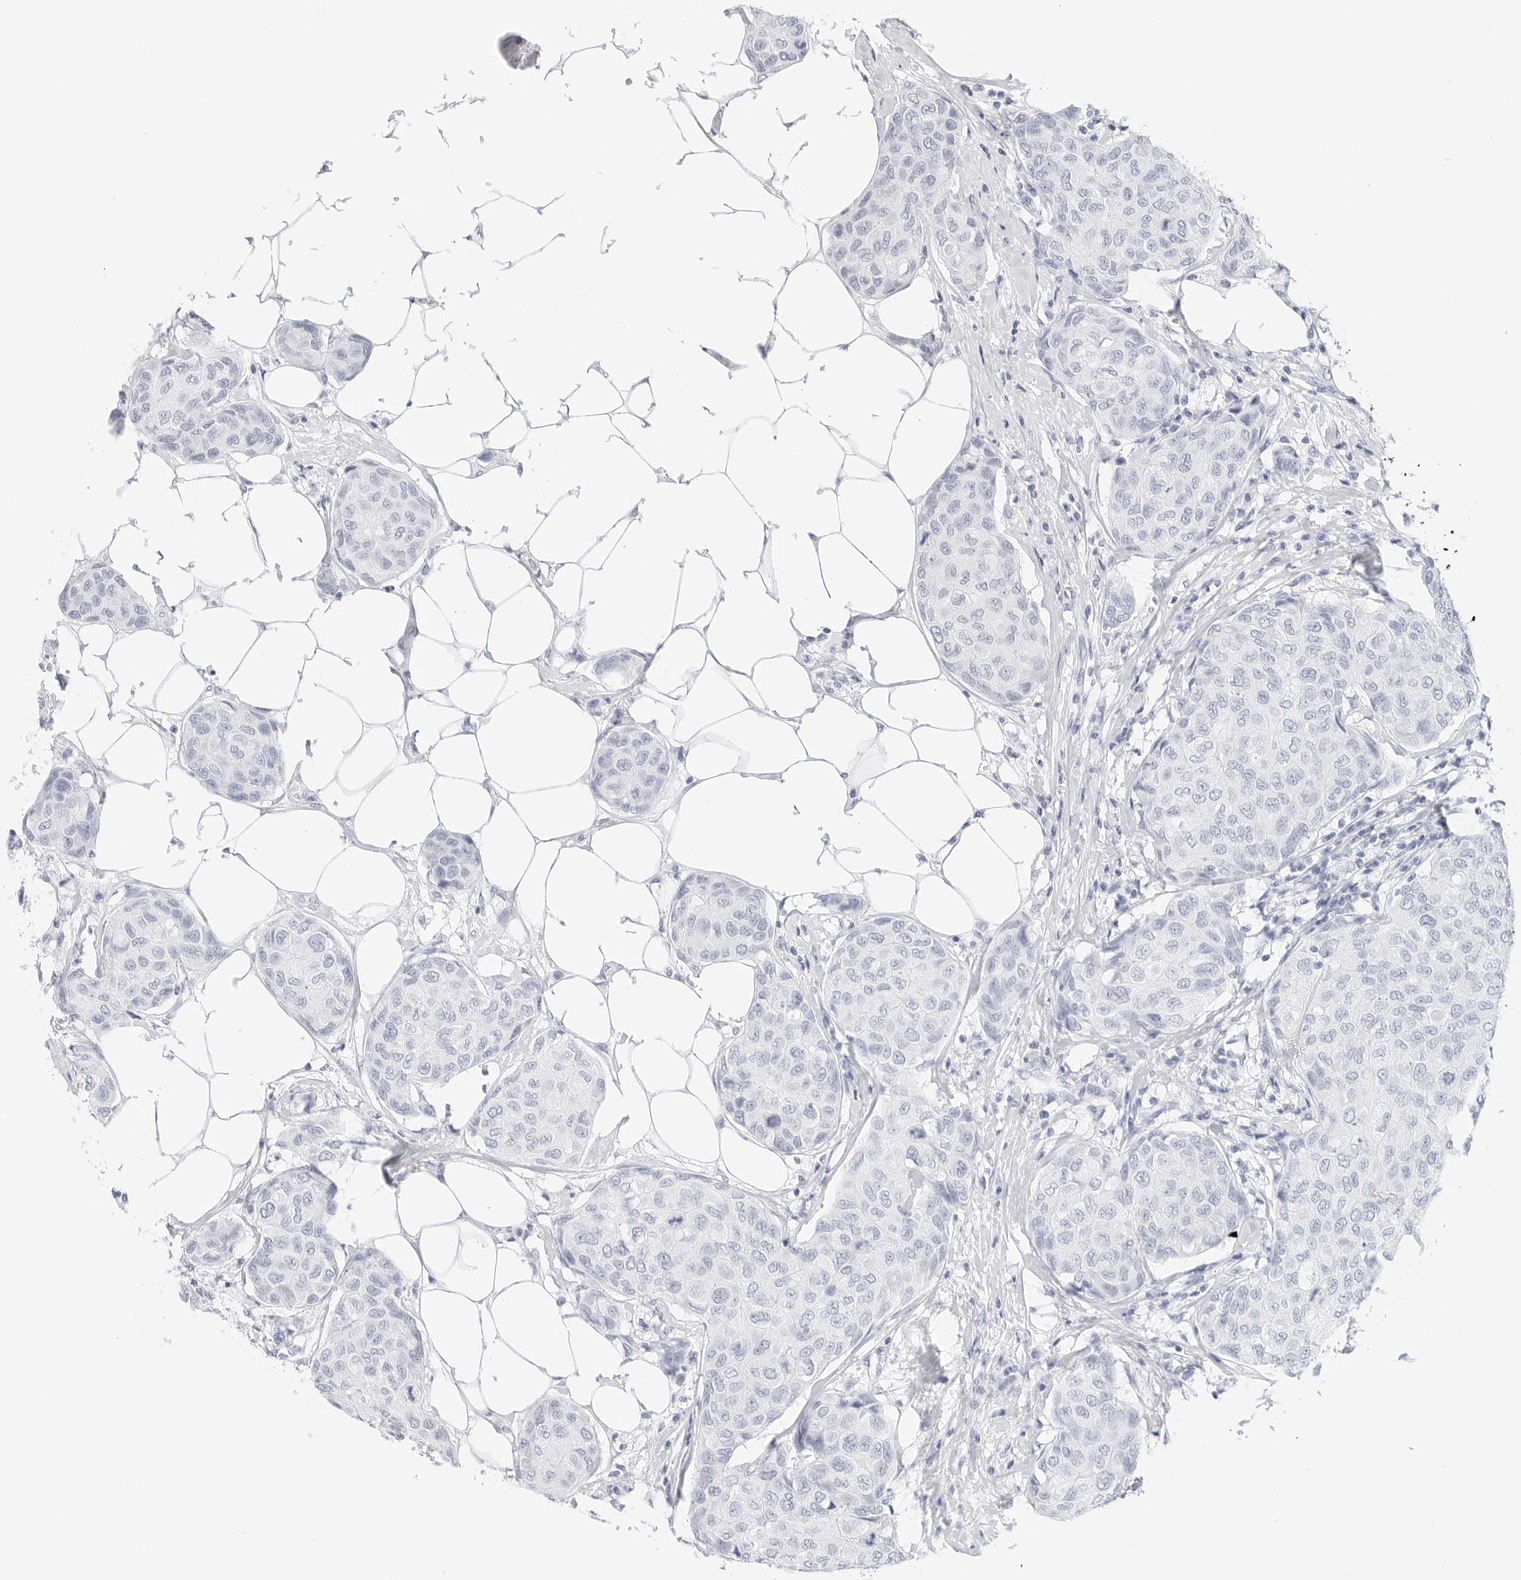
{"staining": {"intensity": "negative", "quantity": "none", "location": "none"}, "tissue": "breast cancer", "cell_type": "Tumor cells", "image_type": "cancer", "snomed": [{"axis": "morphology", "description": "Duct carcinoma"}, {"axis": "topography", "description": "Breast"}], "caption": "An image of breast intraductal carcinoma stained for a protein reveals no brown staining in tumor cells.", "gene": "TFF2", "patient": {"sex": "female", "age": 80}}